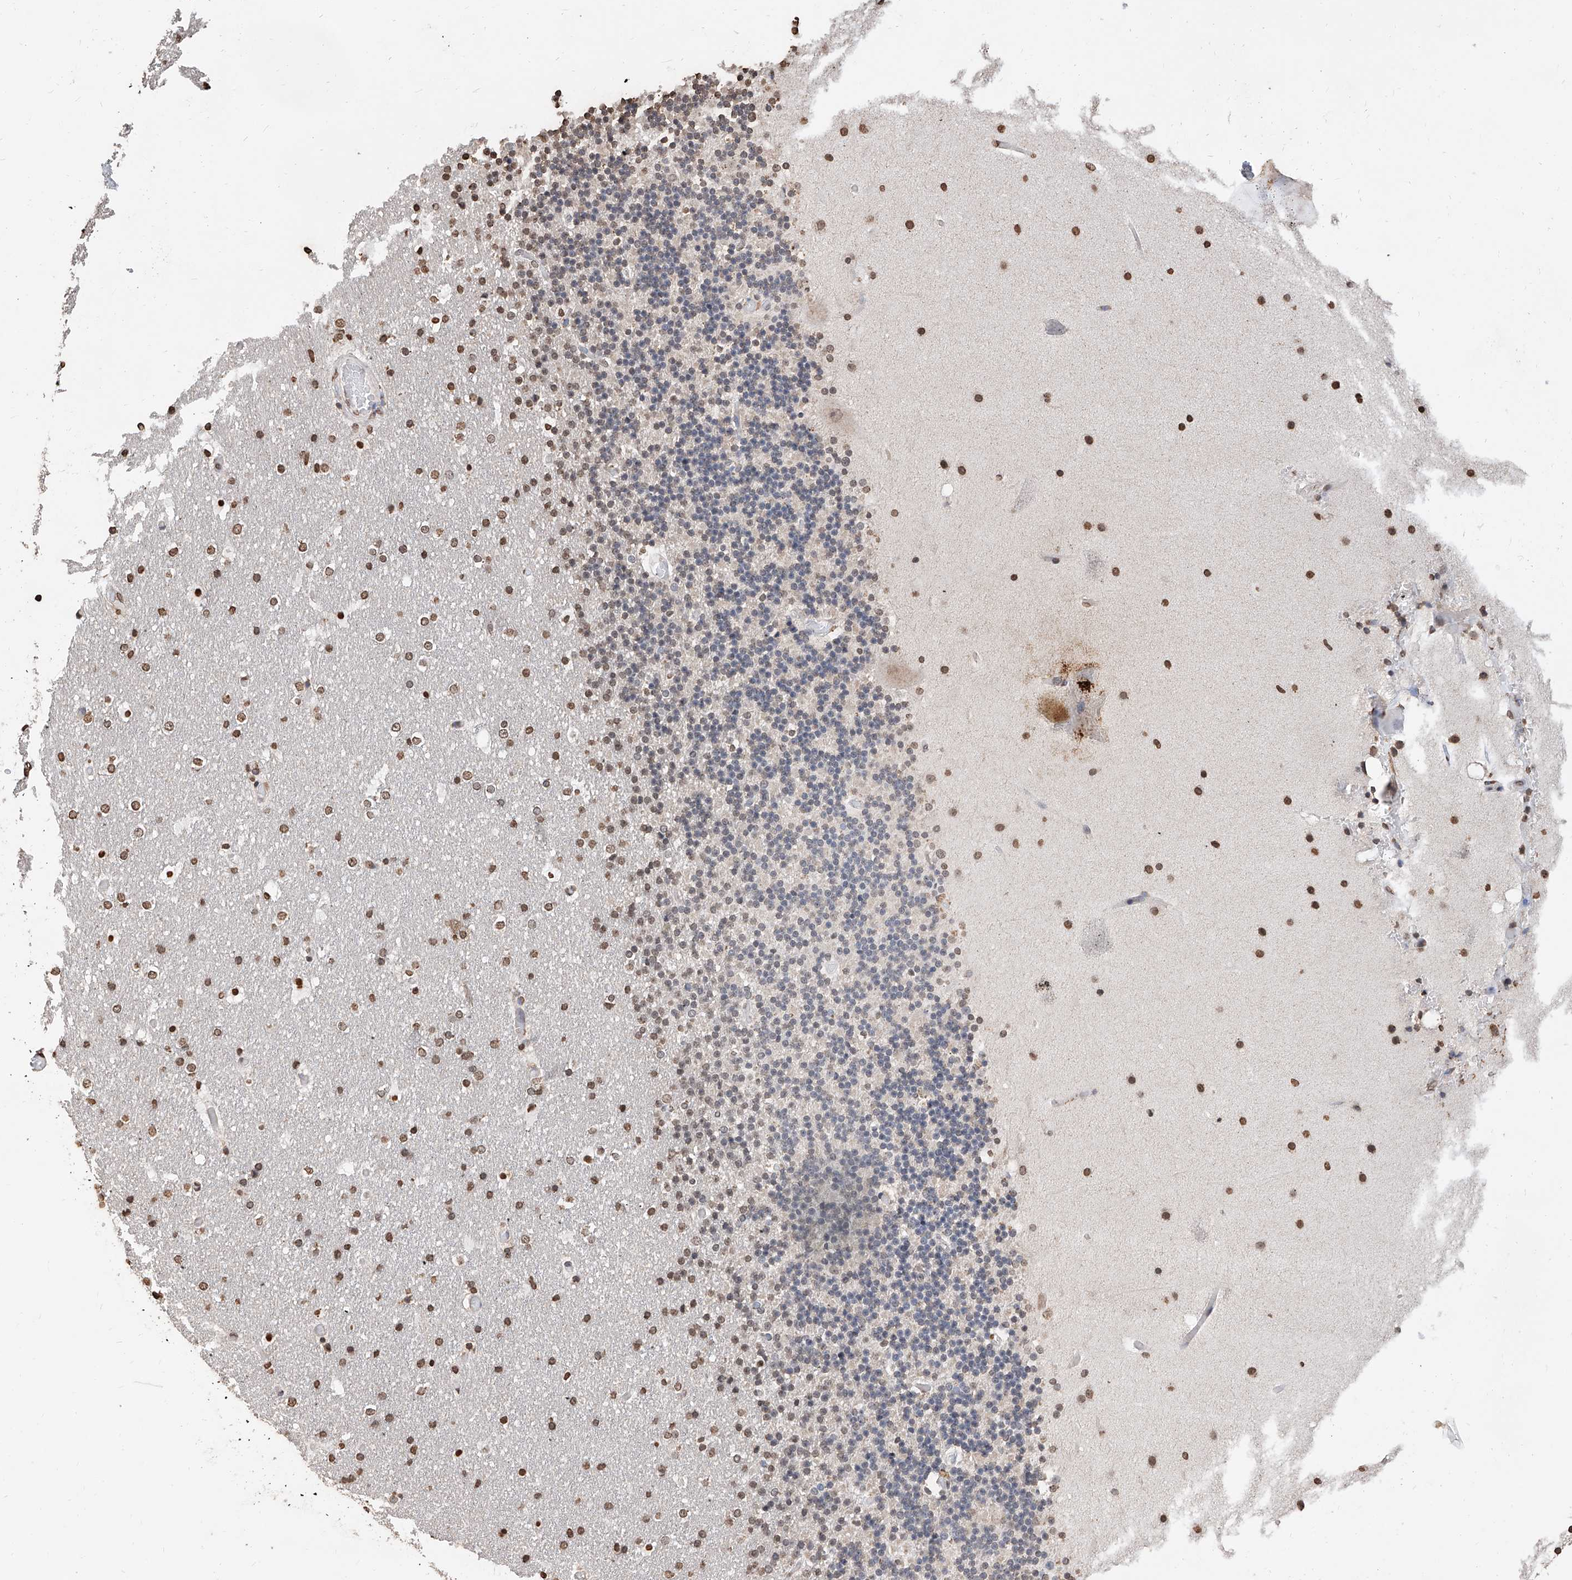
{"staining": {"intensity": "weak", "quantity": "<25%", "location": "nuclear"}, "tissue": "cerebellum", "cell_type": "Cells in granular layer", "image_type": "normal", "snomed": [{"axis": "morphology", "description": "Normal tissue, NOS"}, {"axis": "topography", "description": "Cerebellum"}], "caption": "High power microscopy micrograph of an immunohistochemistry micrograph of benign cerebellum, revealing no significant staining in cells in granular layer. The staining was performed using DAB to visualize the protein expression in brown, while the nuclei were stained in blue with hematoxylin (Magnification: 20x).", "gene": "RP9", "patient": {"sex": "male", "age": 57}}